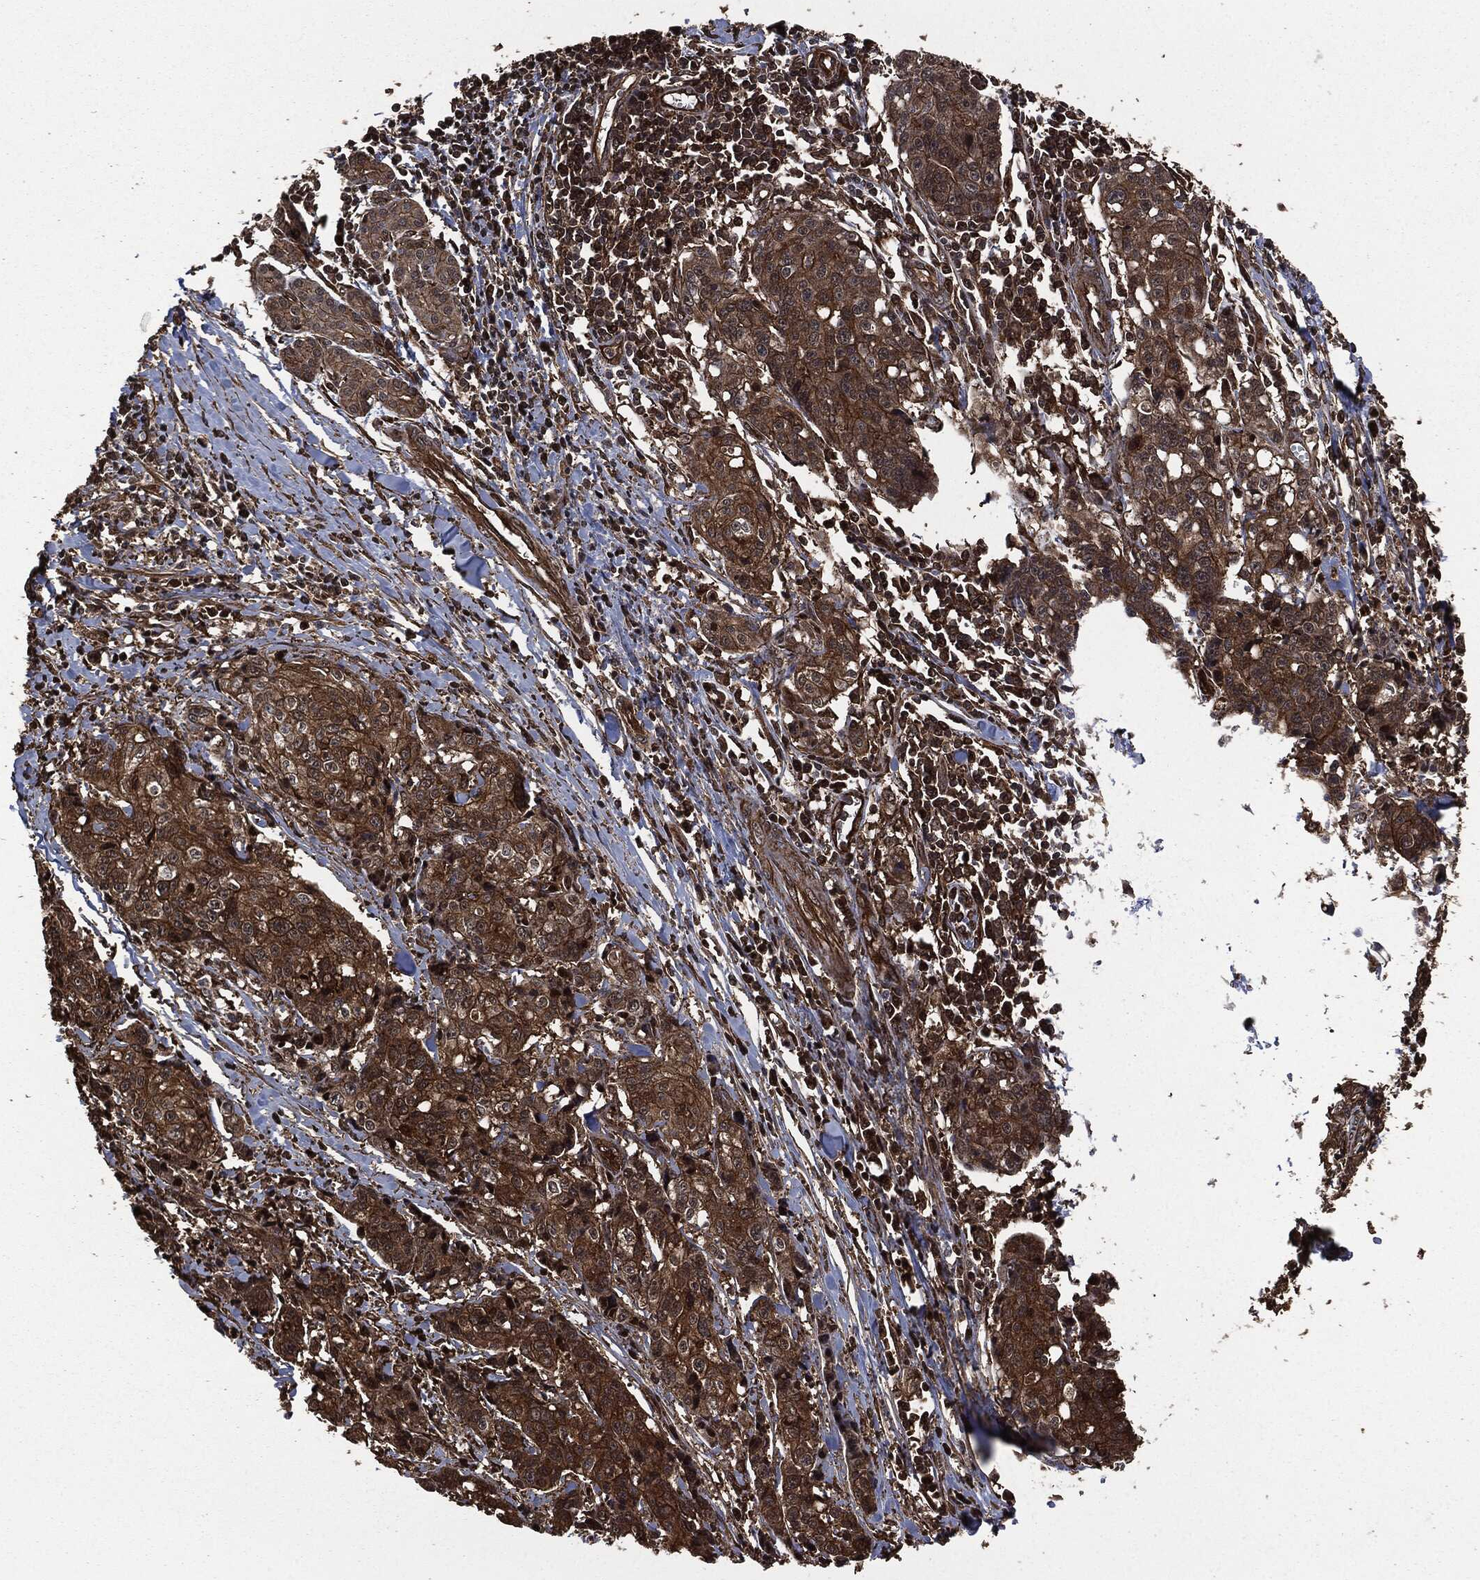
{"staining": {"intensity": "moderate", "quantity": ">75%", "location": "cytoplasmic/membranous"}, "tissue": "pancreatic cancer", "cell_type": "Tumor cells", "image_type": "cancer", "snomed": [{"axis": "morphology", "description": "Adenocarcinoma, NOS"}, {"axis": "topography", "description": "Pancreas"}], "caption": "This photomicrograph reveals IHC staining of adenocarcinoma (pancreatic), with medium moderate cytoplasmic/membranous positivity in about >75% of tumor cells.", "gene": "HRAS", "patient": {"sex": "male", "age": 64}}